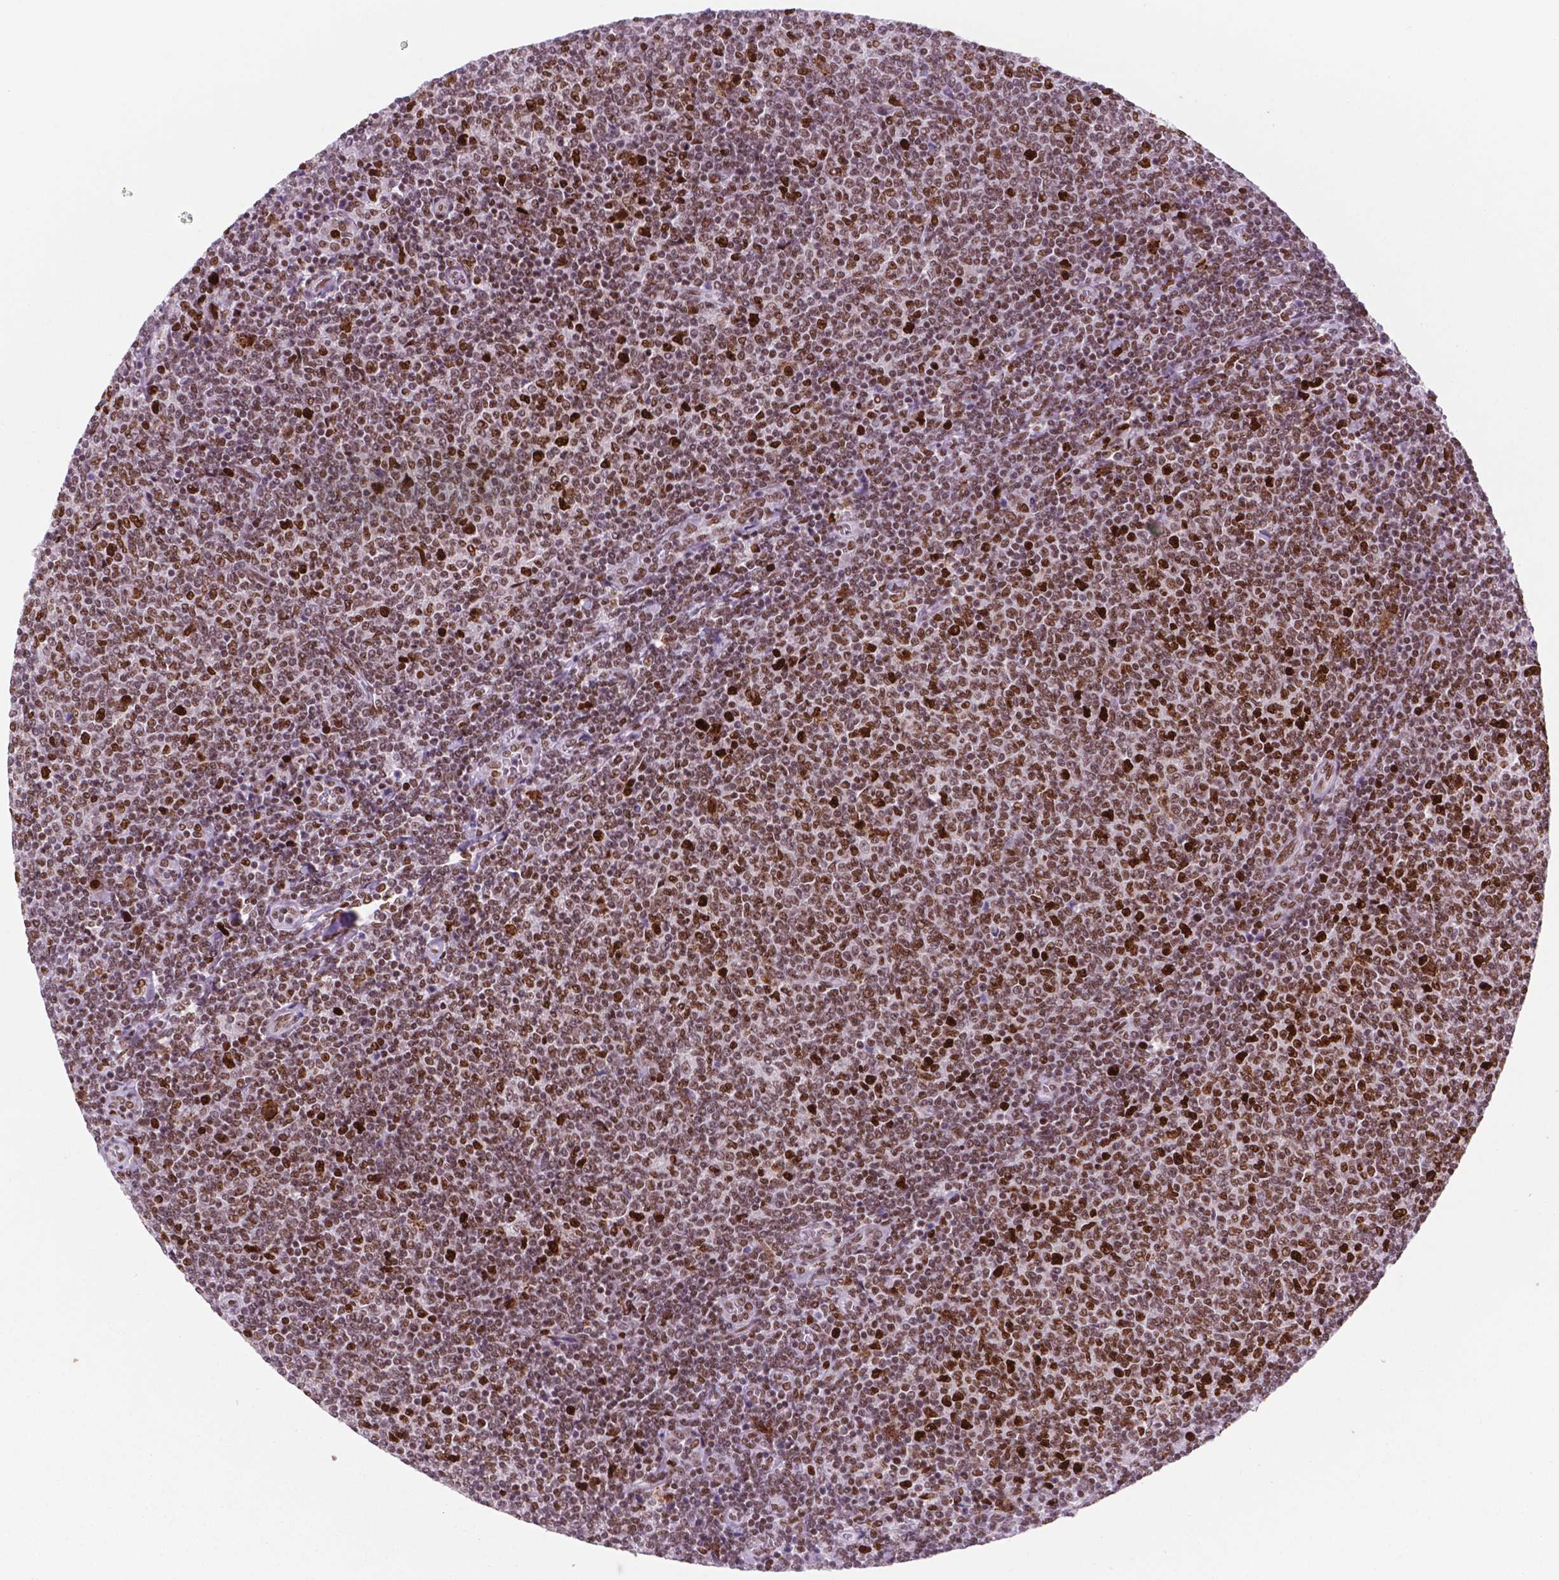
{"staining": {"intensity": "moderate", "quantity": ">75%", "location": "nuclear"}, "tissue": "lymphoma", "cell_type": "Tumor cells", "image_type": "cancer", "snomed": [{"axis": "morphology", "description": "Malignant lymphoma, non-Hodgkin's type, Low grade"}, {"axis": "topography", "description": "Lymph node"}], "caption": "IHC of human malignant lymphoma, non-Hodgkin's type (low-grade) displays medium levels of moderate nuclear staining in about >75% of tumor cells.", "gene": "MSH6", "patient": {"sex": "male", "age": 52}}